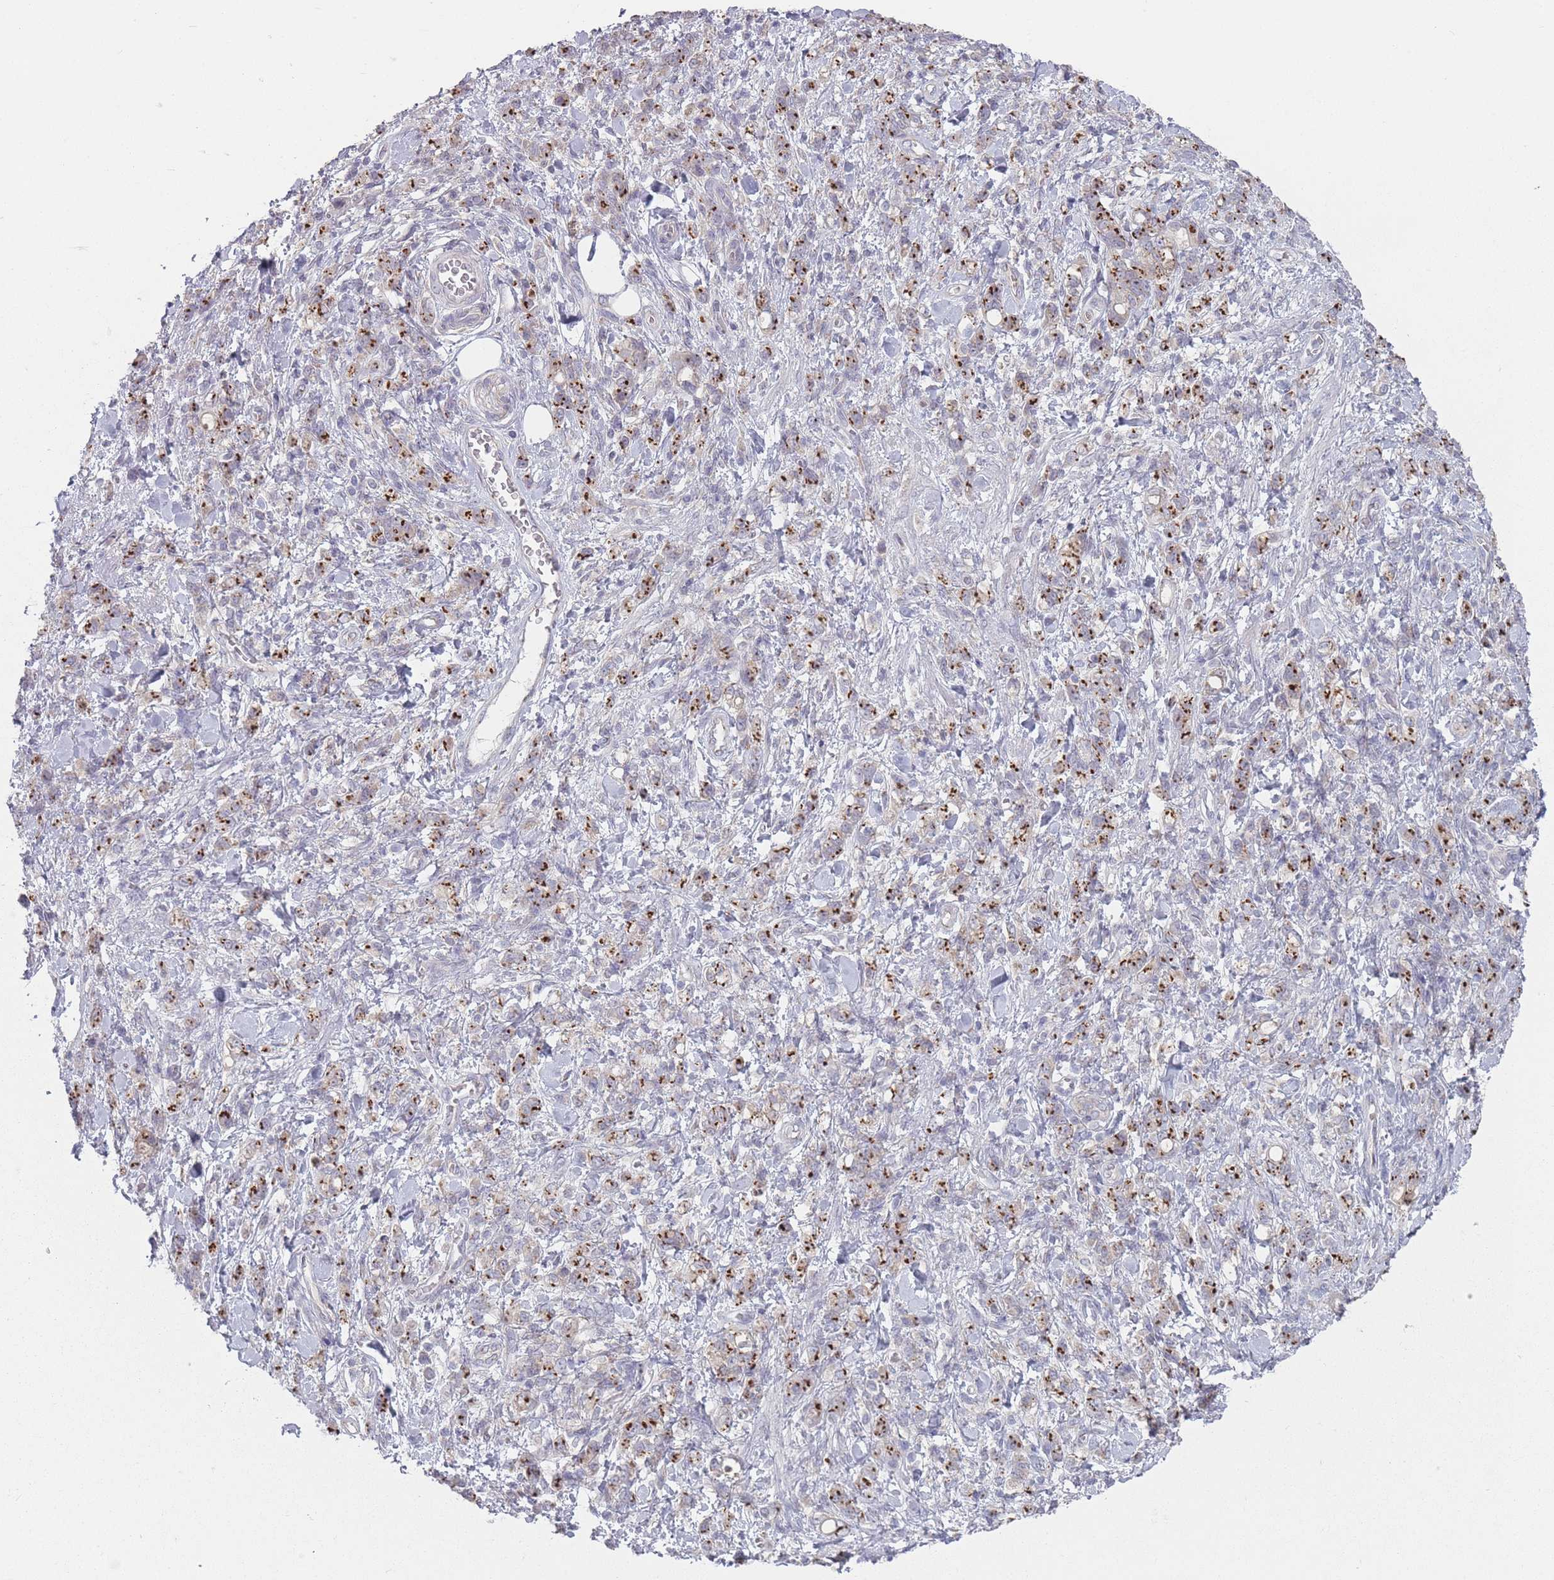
{"staining": {"intensity": "strong", "quantity": ">75%", "location": "cytoplasmic/membranous"}, "tissue": "stomach cancer", "cell_type": "Tumor cells", "image_type": "cancer", "snomed": [{"axis": "morphology", "description": "Adenocarcinoma, NOS"}, {"axis": "topography", "description": "Stomach"}], "caption": "Approximately >75% of tumor cells in human adenocarcinoma (stomach) reveal strong cytoplasmic/membranous protein staining as visualized by brown immunohistochemical staining.", "gene": "AKAIN1", "patient": {"sex": "male", "age": 77}}